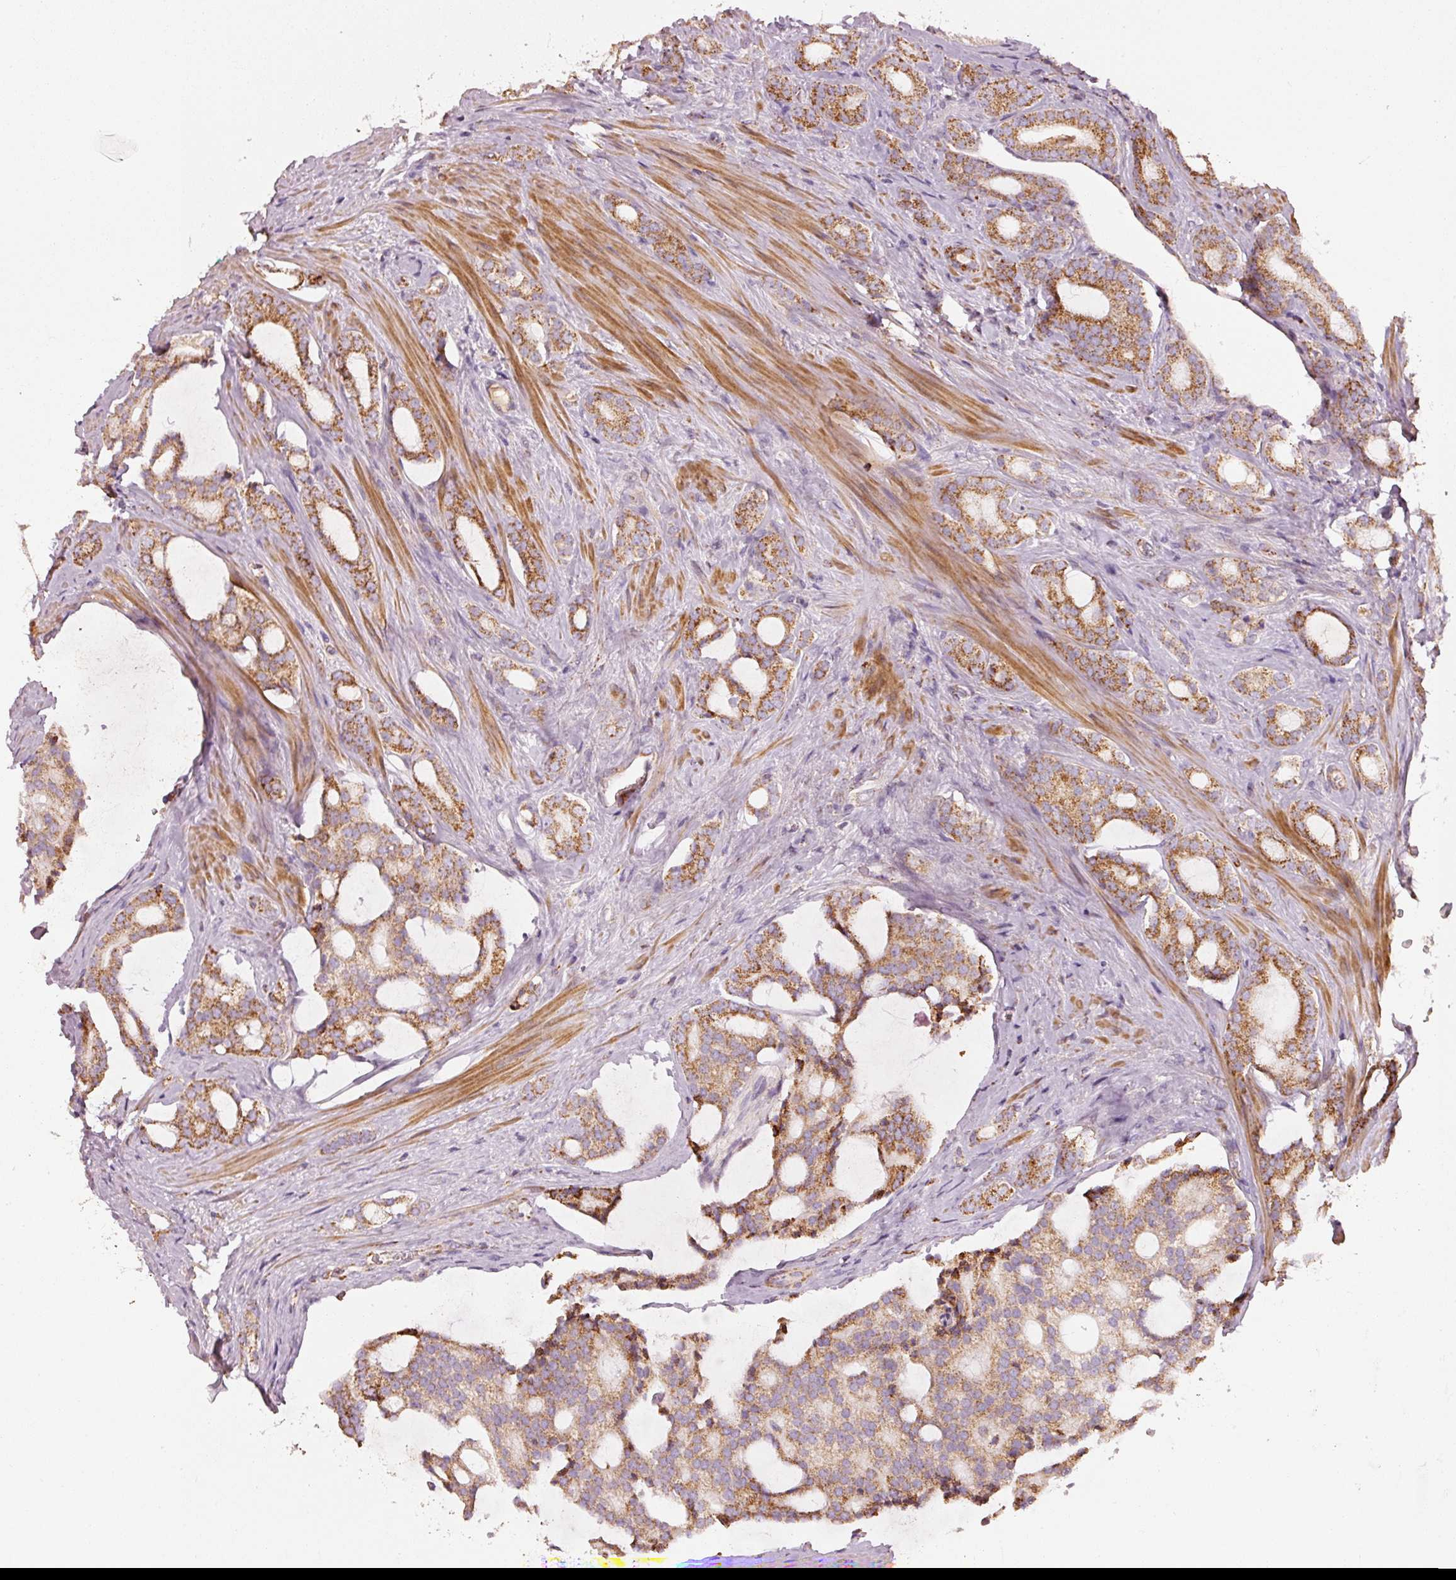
{"staining": {"intensity": "moderate", "quantity": ">75%", "location": "cytoplasmic/membranous"}, "tissue": "prostate cancer", "cell_type": "Tumor cells", "image_type": "cancer", "snomed": [{"axis": "morphology", "description": "Adenocarcinoma, High grade"}, {"axis": "topography", "description": "Prostate"}], "caption": "Prostate cancer stained for a protein (brown) shows moderate cytoplasmic/membranous positive expression in about >75% of tumor cells.", "gene": "C17orf98", "patient": {"sex": "male", "age": 63}}